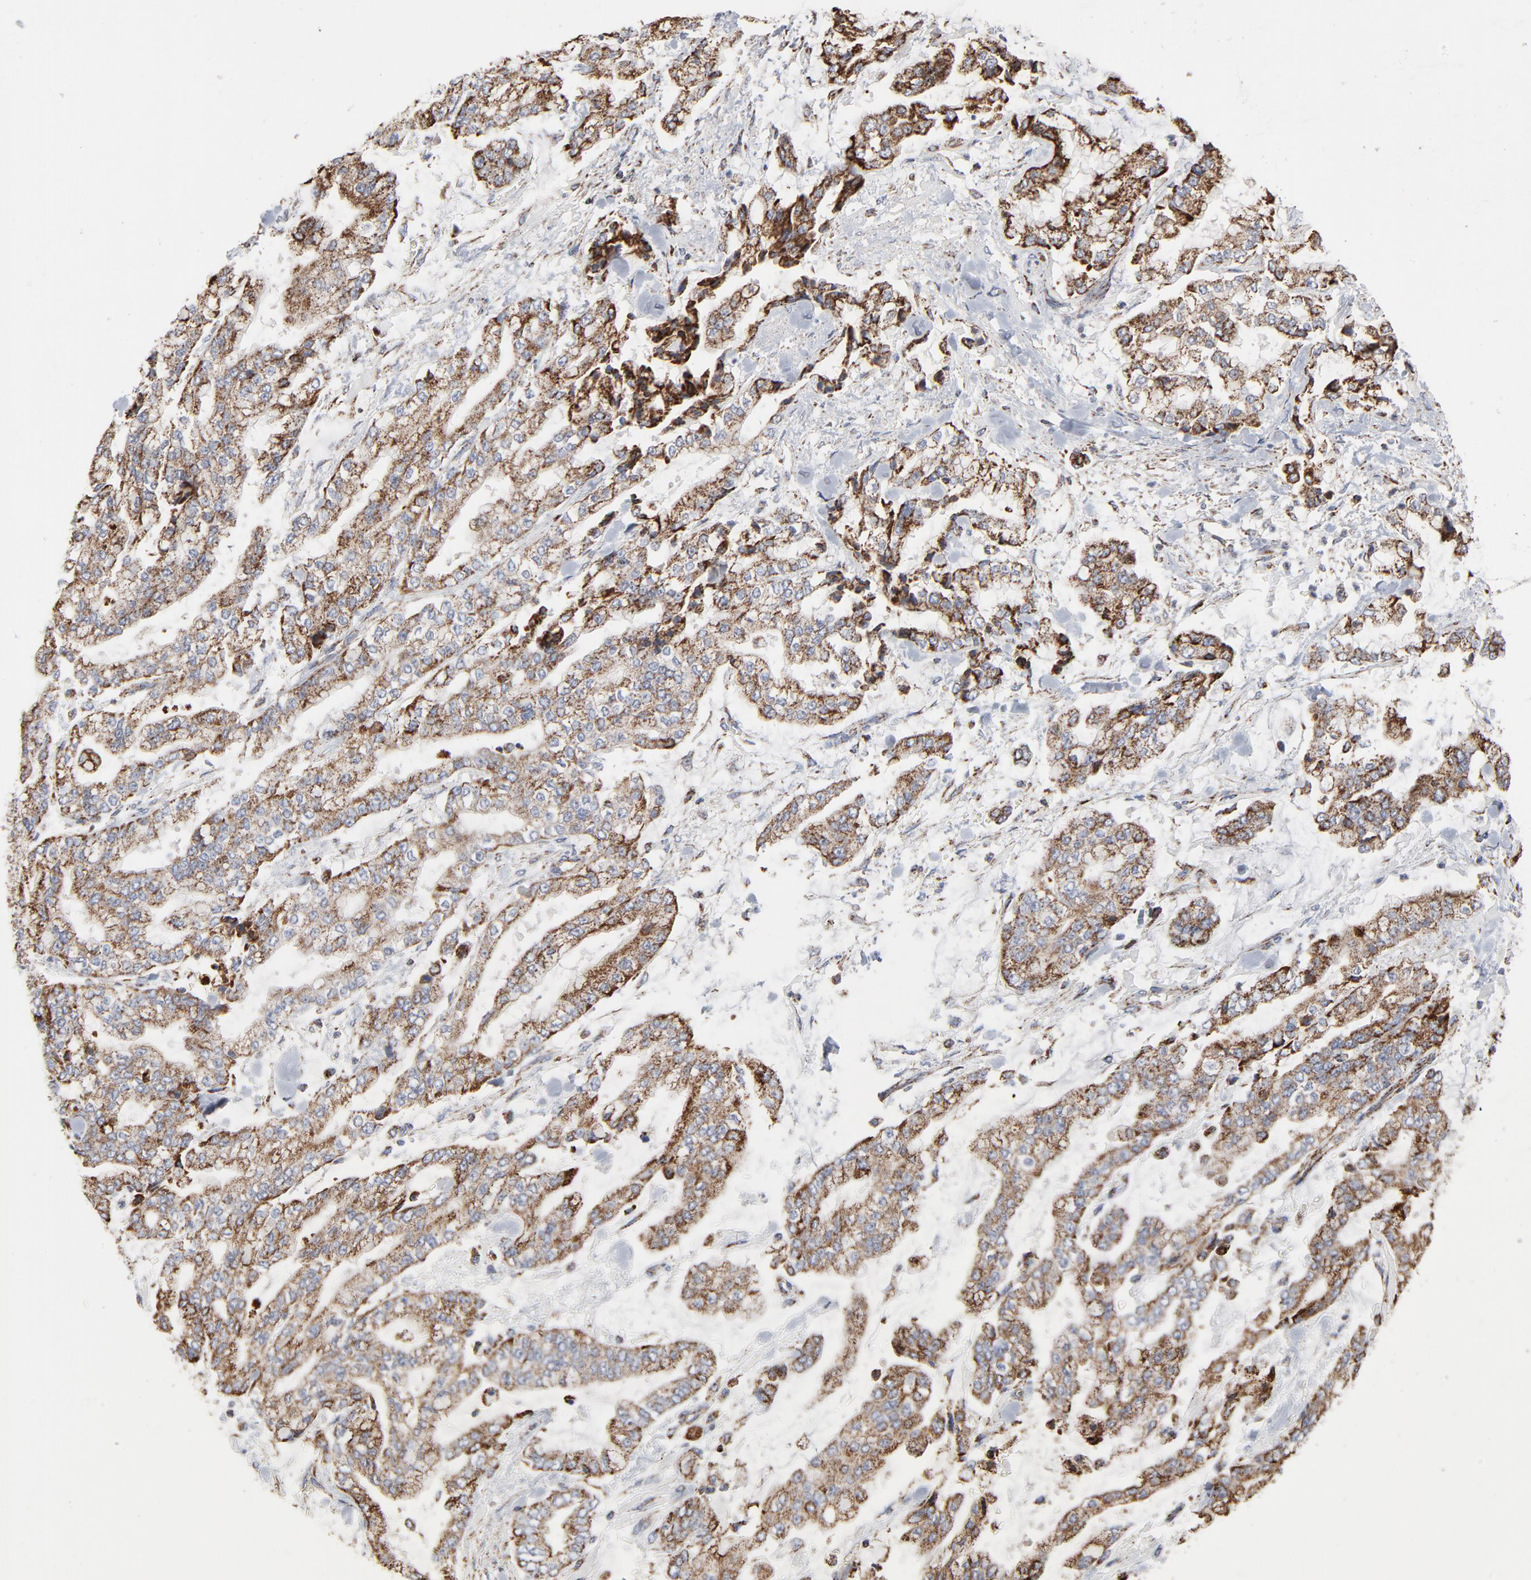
{"staining": {"intensity": "strong", "quantity": ">75%", "location": "cytoplasmic/membranous"}, "tissue": "stomach cancer", "cell_type": "Tumor cells", "image_type": "cancer", "snomed": [{"axis": "morphology", "description": "Normal tissue, NOS"}, {"axis": "morphology", "description": "Adenocarcinoma, NOS"}, {"axis": "topography", "description": "Stomach, upper"}, {"axis": "topography", "description": "Stomach"}], "caption": "Immunohistochemical staining of human stomach cancer exhibits high levels of strong cytoplasmic/membranous positivity in approximately >75% of tumor cells.", "gene": "UQCRC1", "patient": {"sex": "male", "age": 76}}